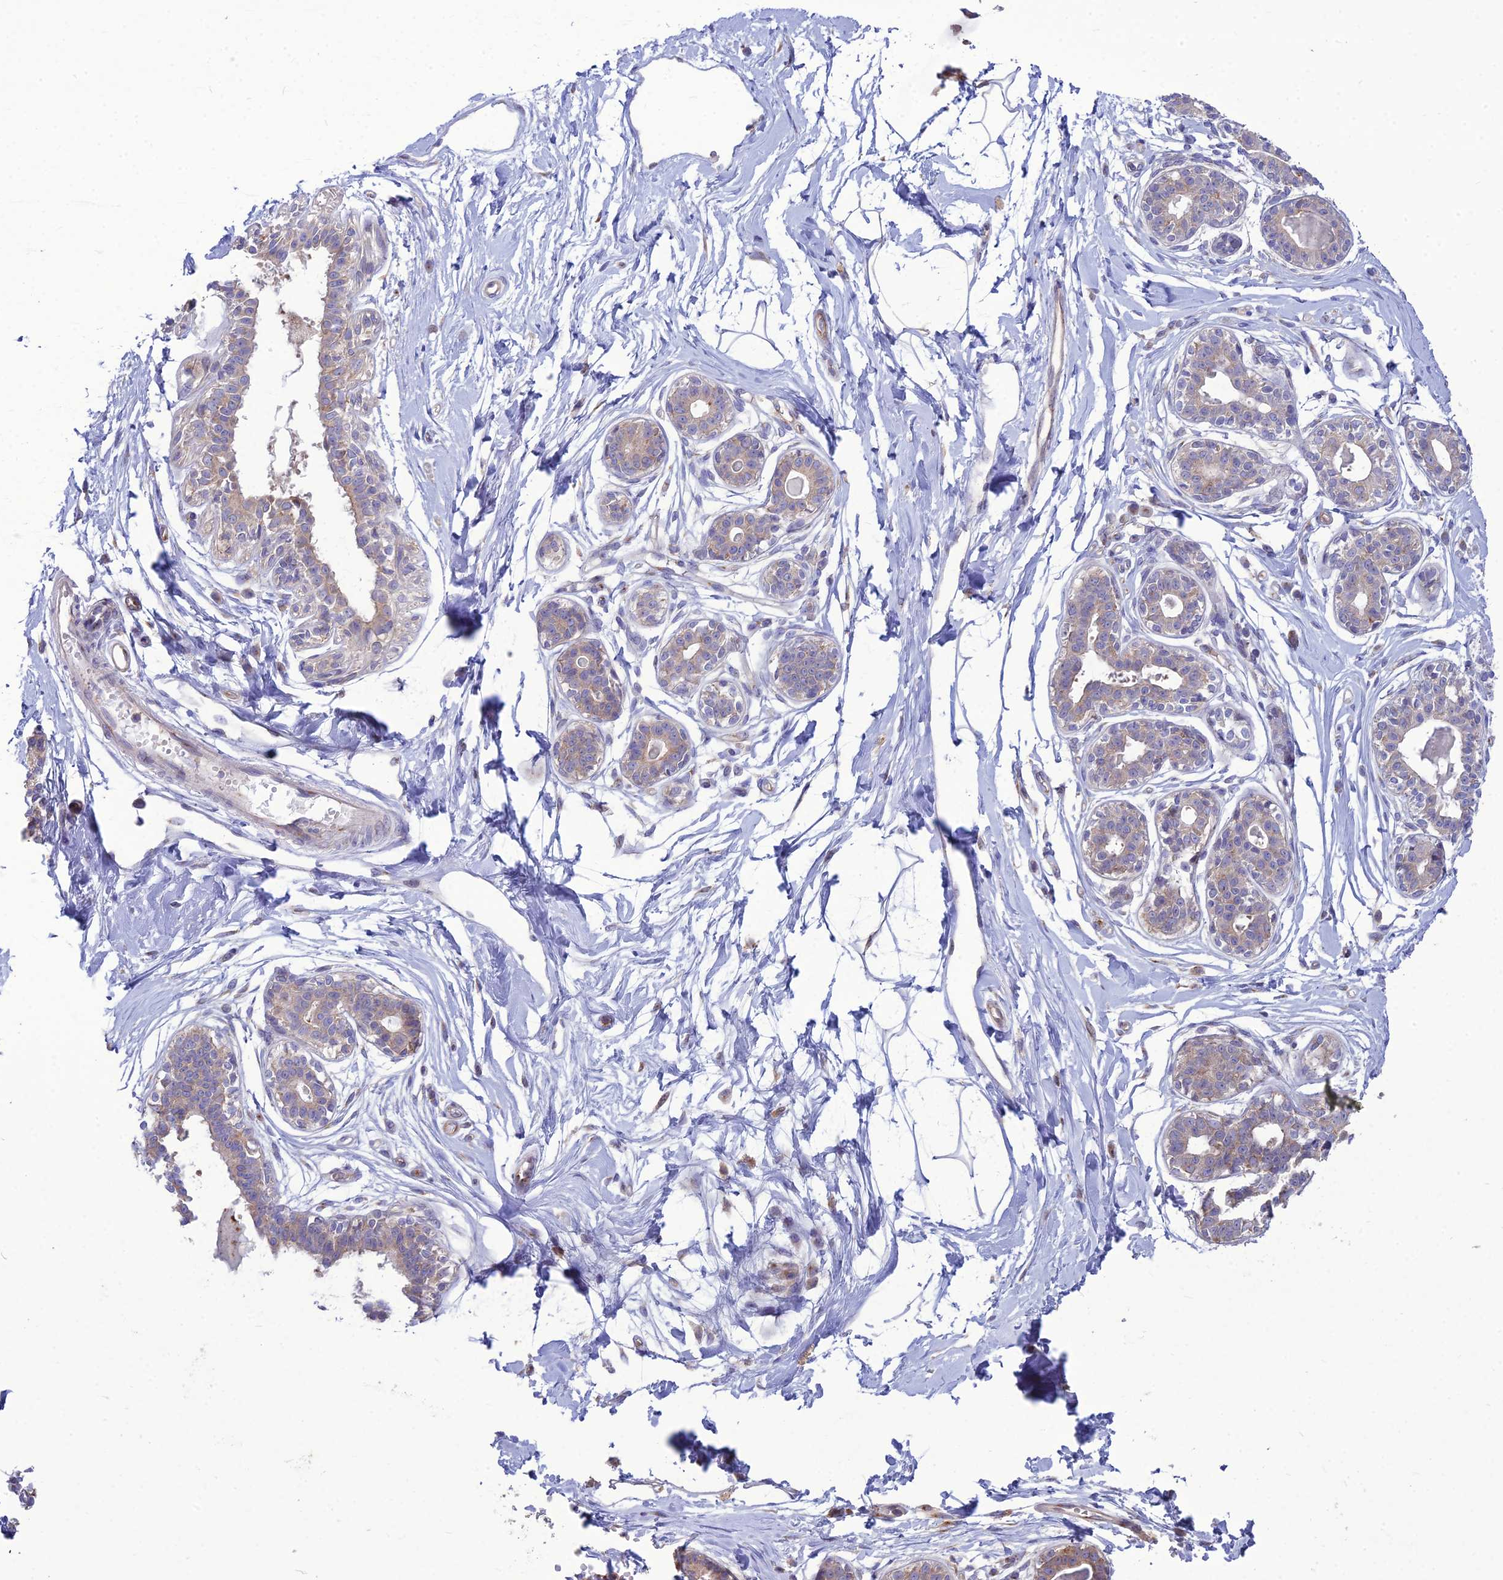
{"staining": {"intensity": "negative", "quantity": "none", "location": "none"}, "tissue": "breast", "cell_type": "Adipocytes", "image_type": "normal", "snomed": [{"axis": "morphology", "description": "Normal tissue, NOS"}, {"axis": "topography", "description": "Breast"}], "caption": "DAB (3,3'-diaminobenzidine) immunohistochemical staining of unremarkable breast shows no significant positivity in adipocytes.", "gene": "SPRYD7", "patient": {"sex": "female", "age": 45}}